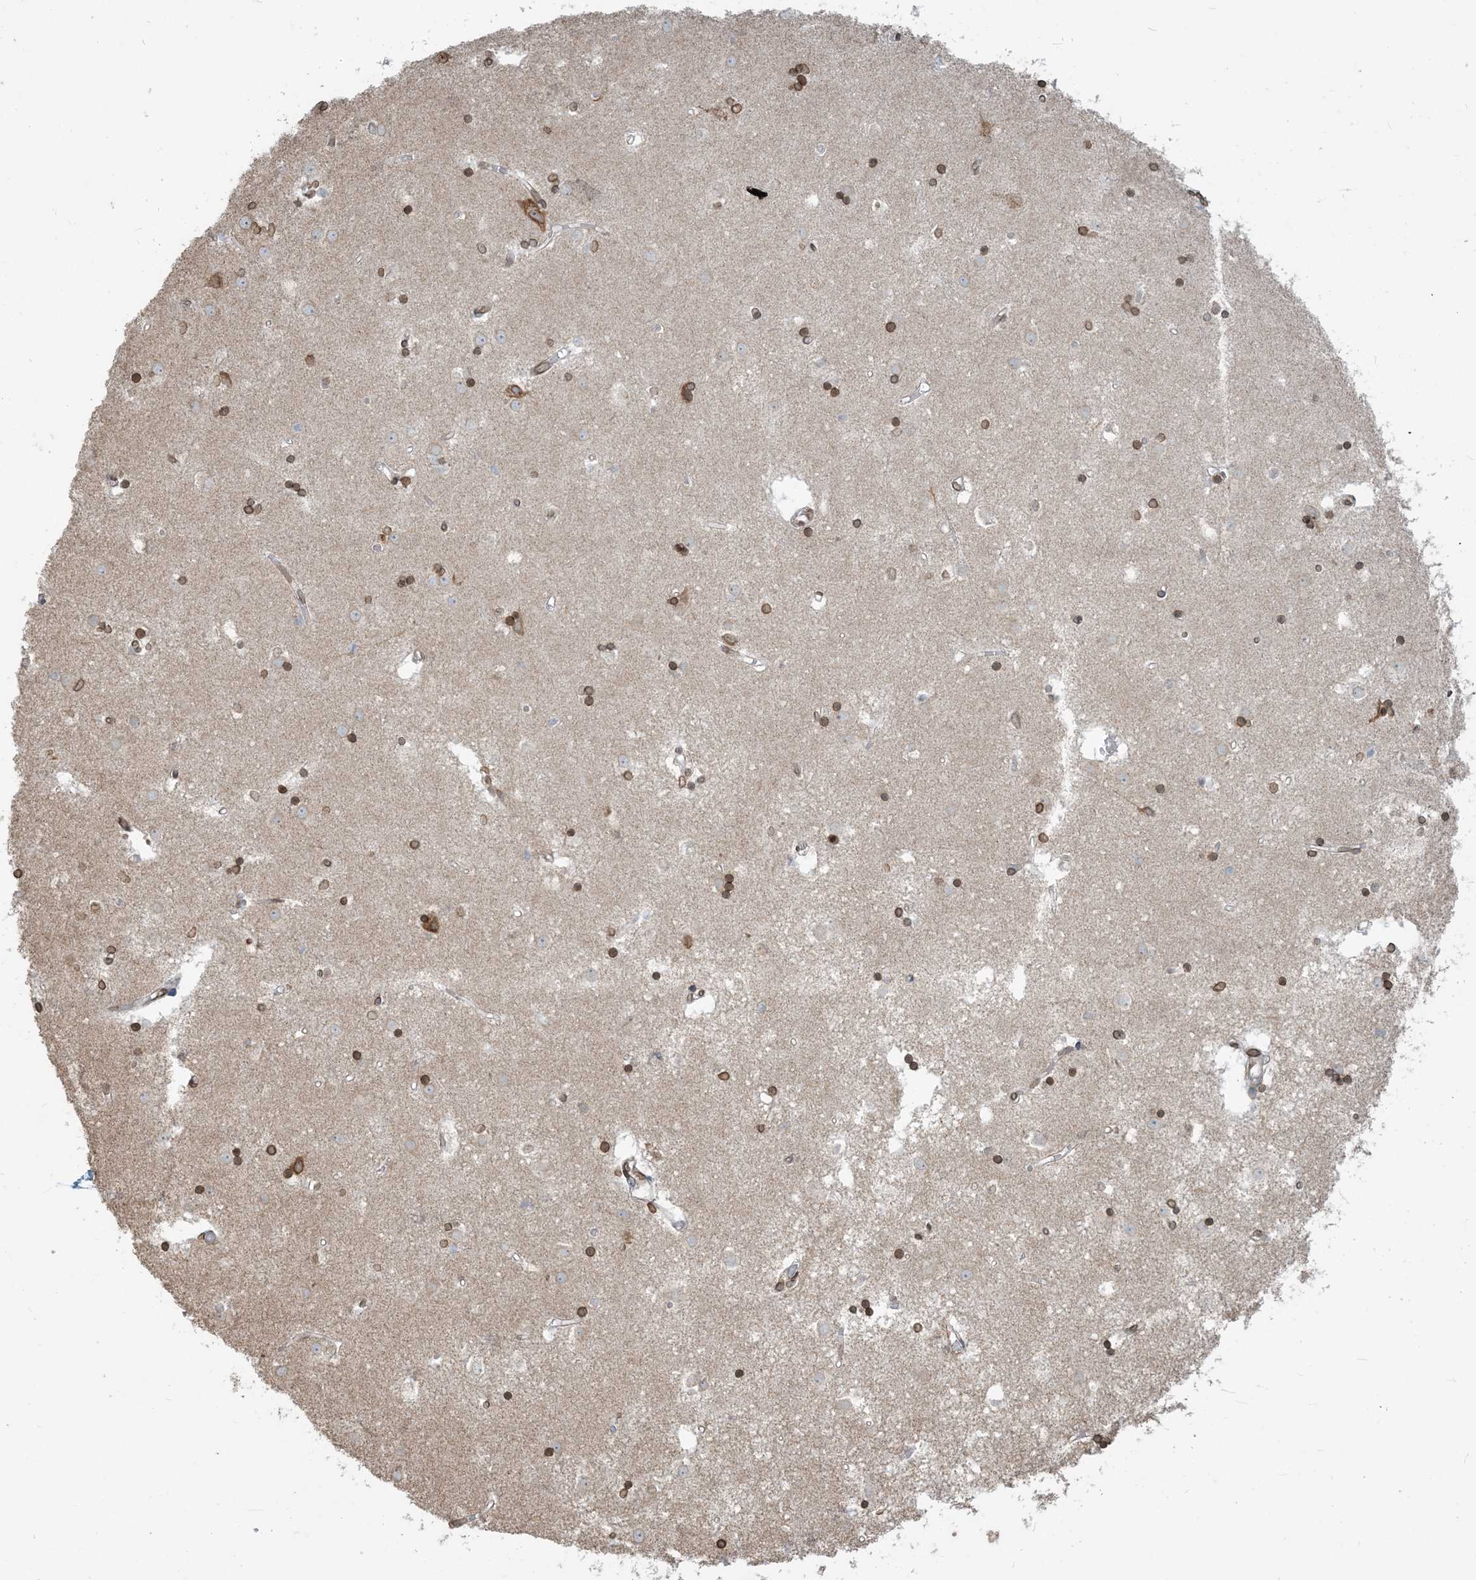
{"staining": {"intensity": "strong", "quantity": ">75%", "location": "cytoplasmic/membranous,nuclear"}, "tissue": "caudate", "cell_type": "Glial cells", "image_type": "normal", "snomed": [{"axis": "morphology", "description": "Normal tissue, NOS"}, {"axis": "topography", "description": "Lateral ventricle wall"}], "caption": "Immunohistochemical staining of benign caudate displays strong cytoplasmic/membranous,nuclear protein positivity in about >75% of glial cells. (DAB (3,3'-diaminobenzidine) = brown stain, brightfield microscopy at high magnification).", "gene": "WWP1", "patient": {"sex": "male", "age": 45}}